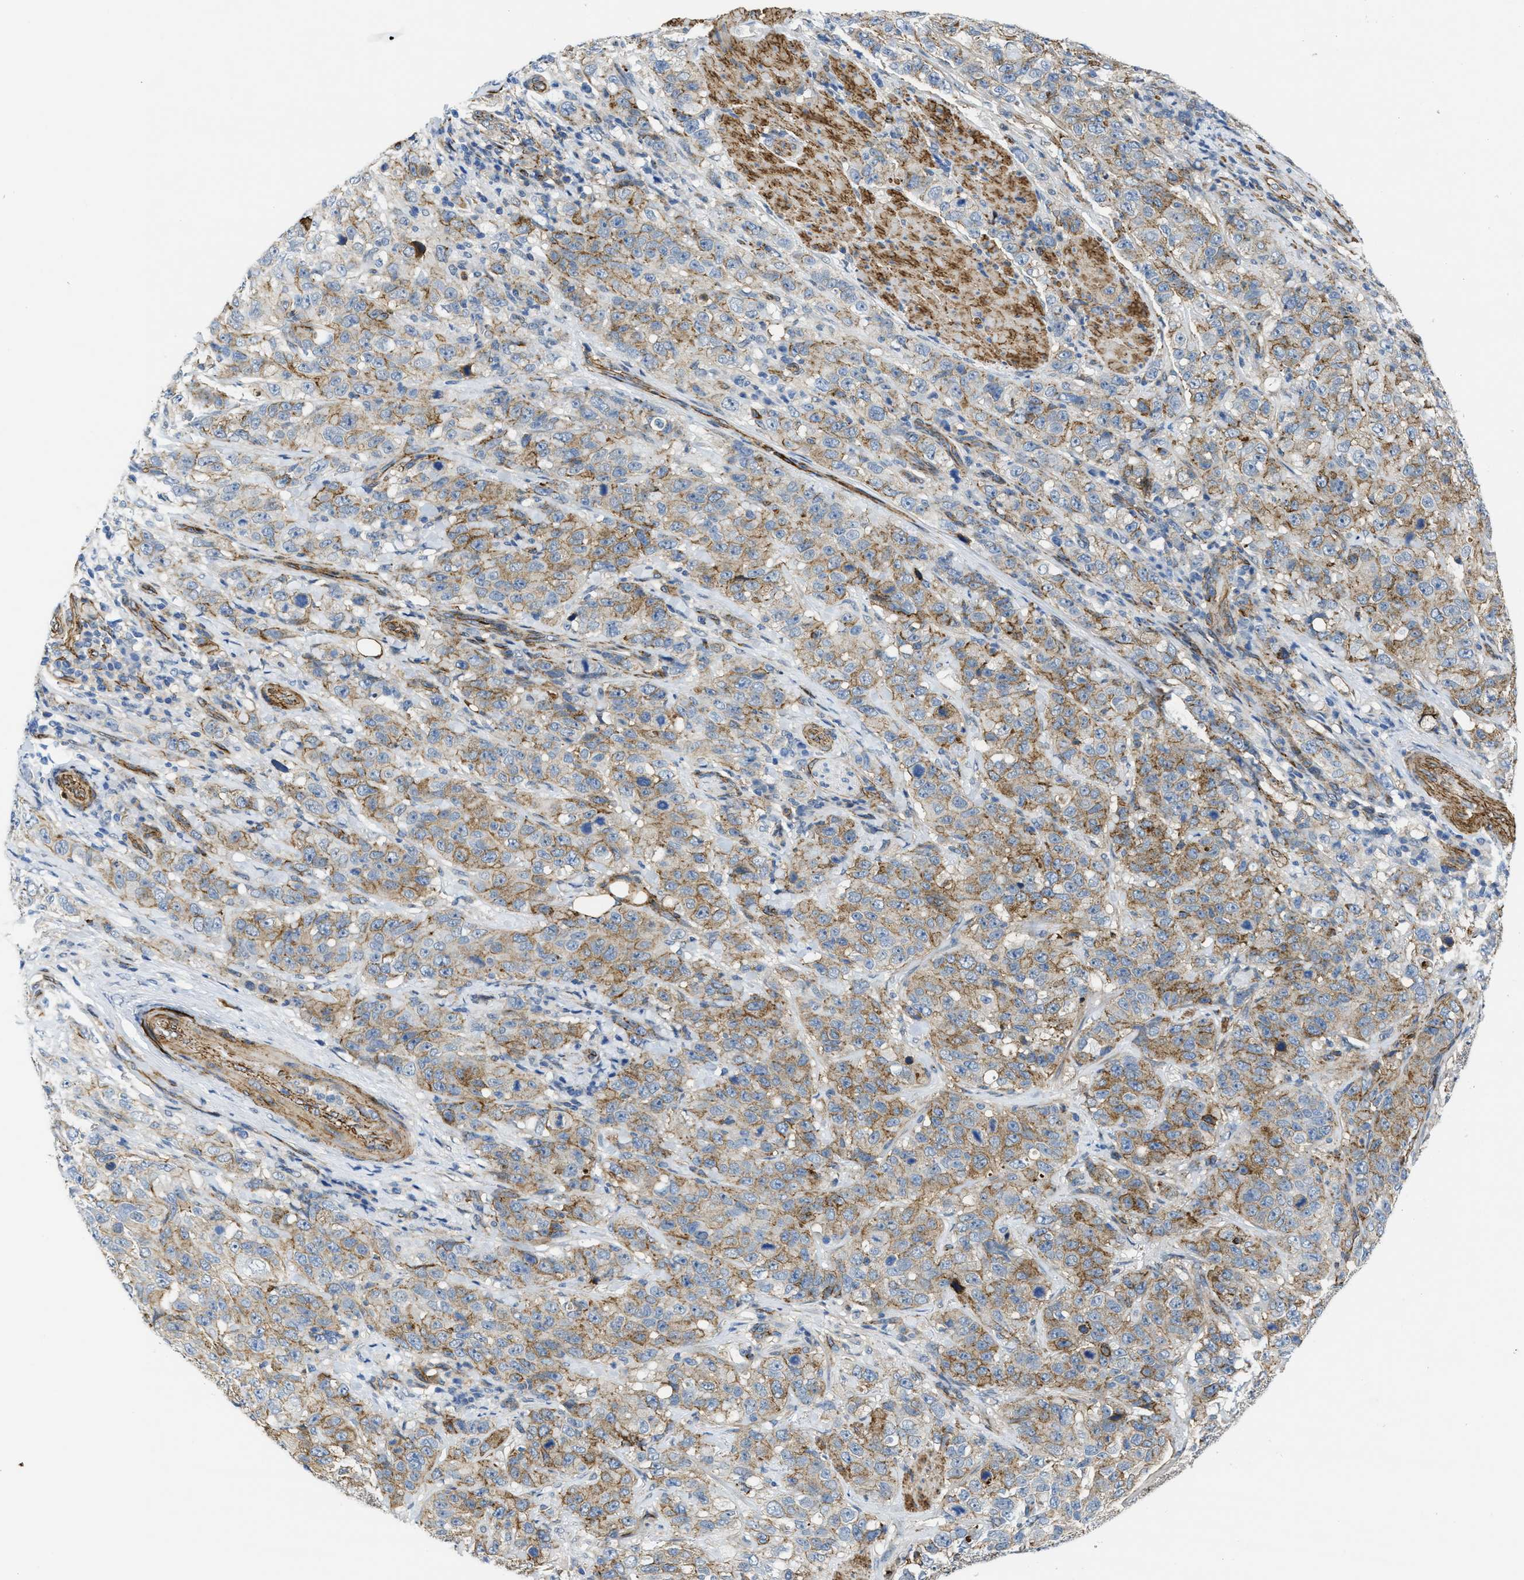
{"staining": {"intensity": "moderate", "quantity": ">75%", "location": "cytoplasmic/membranous"}, "tissue": "stomach cancer", "cell_type": "Tumor cells", "image_type": "cancer", "snomed": [{"axis": "morphology", "description": "Adenocarcinoma, NOS"}, {"axis": "topography", "description": "Stomach"}], "caption": "Tumor cells exhibit moderate cytoplasmic/membranous expression in approximately >75% of cells in stomach cancer (adenocarcinoma). (DAB IHC with brightfield microscopy, high magnification).", "gene": "NAB1", "patient": {"sex": "male", "age": 48}}